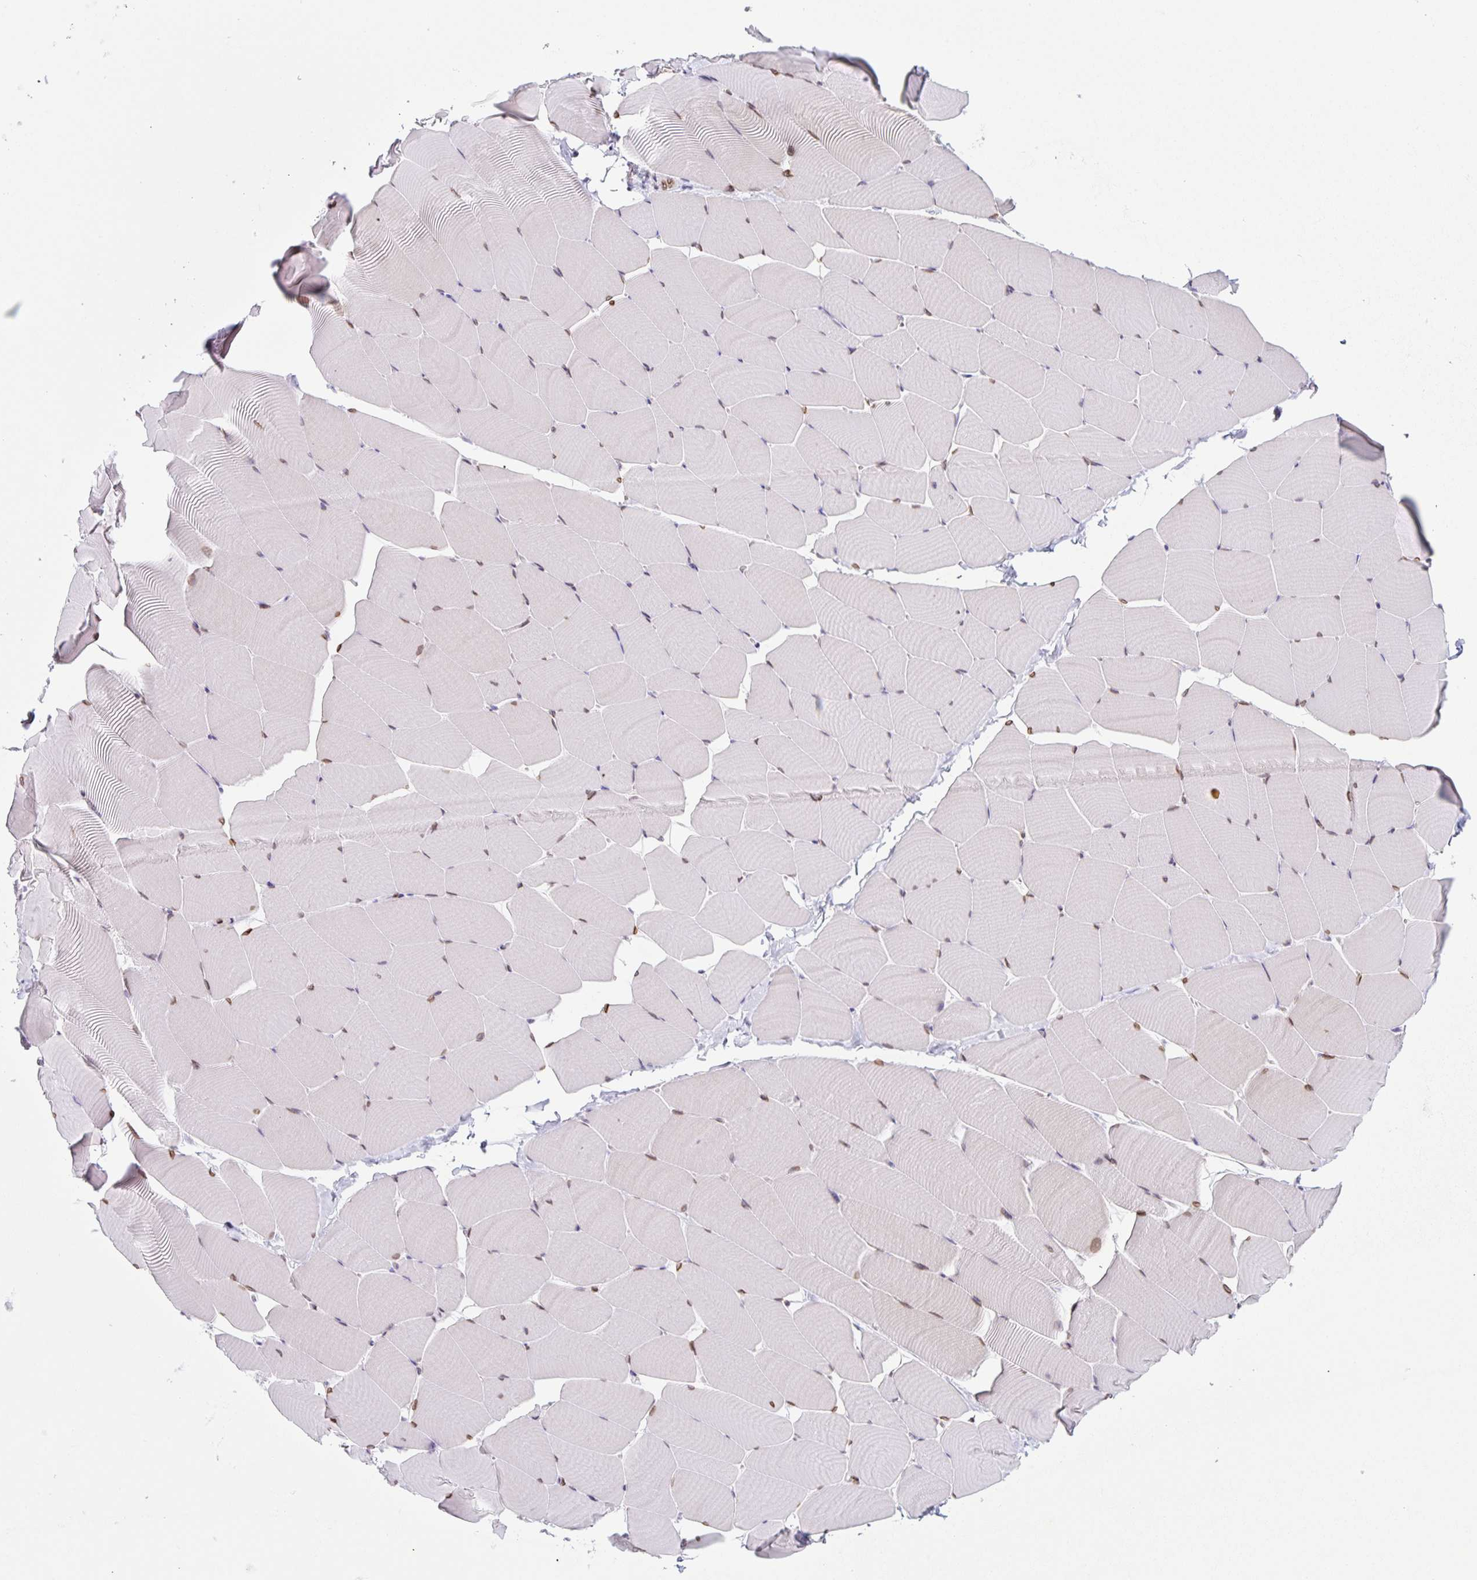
{"staining": {"intensity": "moderate", "quantity": "25%-75%", "location": "cytoplasmic/membranous,nuclear"}, "tissue": "skeletal muscle", "cell_type": "Myocytes", "image_type": "normal", "snomed": [{"axis": "morphology", "description": "Normal tissue, NOS"}, {"axis": "topography", "description": "Skeletal muscle"}], "caption": "DAB immunohistochemical staining of unremarkable human skeletal muscle shows moderate cytoplasmic/membranous,nuclear protein positivity in about 25%-75% of myocytes.", "gene": "SYNE2", "patient": {"sex": "male", "age": 25}}